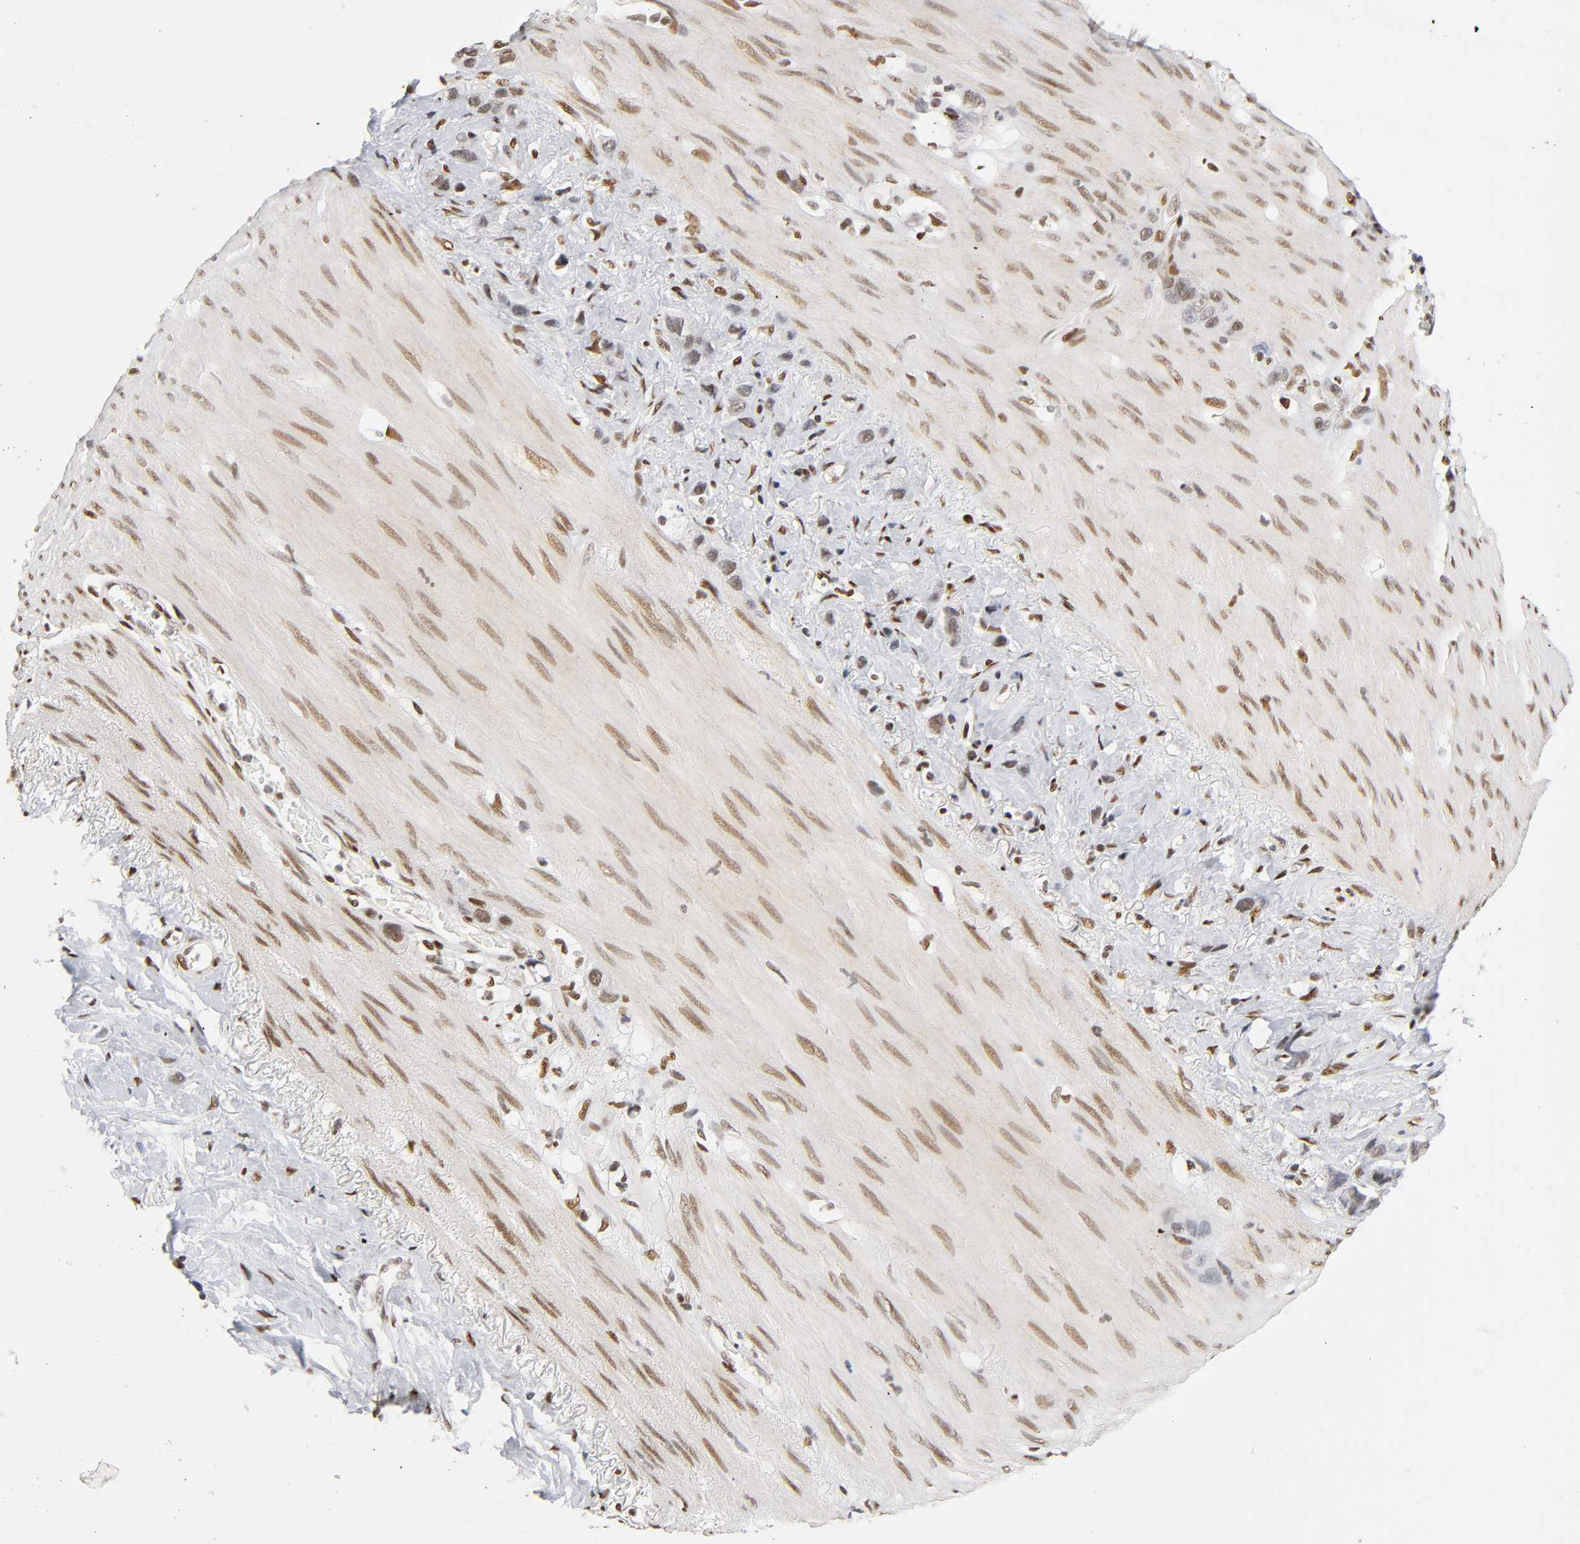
{"staining": {"intensity": "moderate", "quantity": "25%-75%", "location": "nuclear"}, "tissue": "stomach cancer", "cell_type": "Tumor cells", "image_type": "cancer", "snomed": [{"axis": "morphology", "description": "Normal tissue, NOS"}, {"axis": "morphology", "description": "Adenocarcinoma, NOS"}, {"axis": "morphology", "description": "Adenocarcinoma, High grade"}, {"axis": "topography", "description": "Stomach, upper"}, {"axis": "topography", "description": "Stomach"}], "caption": "A medium amount of moderate nuclear staining is identified in about 25%-75% of tumor cells in stomach adenocarcinoma (high-grade) tissue.", "gene": "NR3C1", "patient": {"sex": "female", "age": 65}}